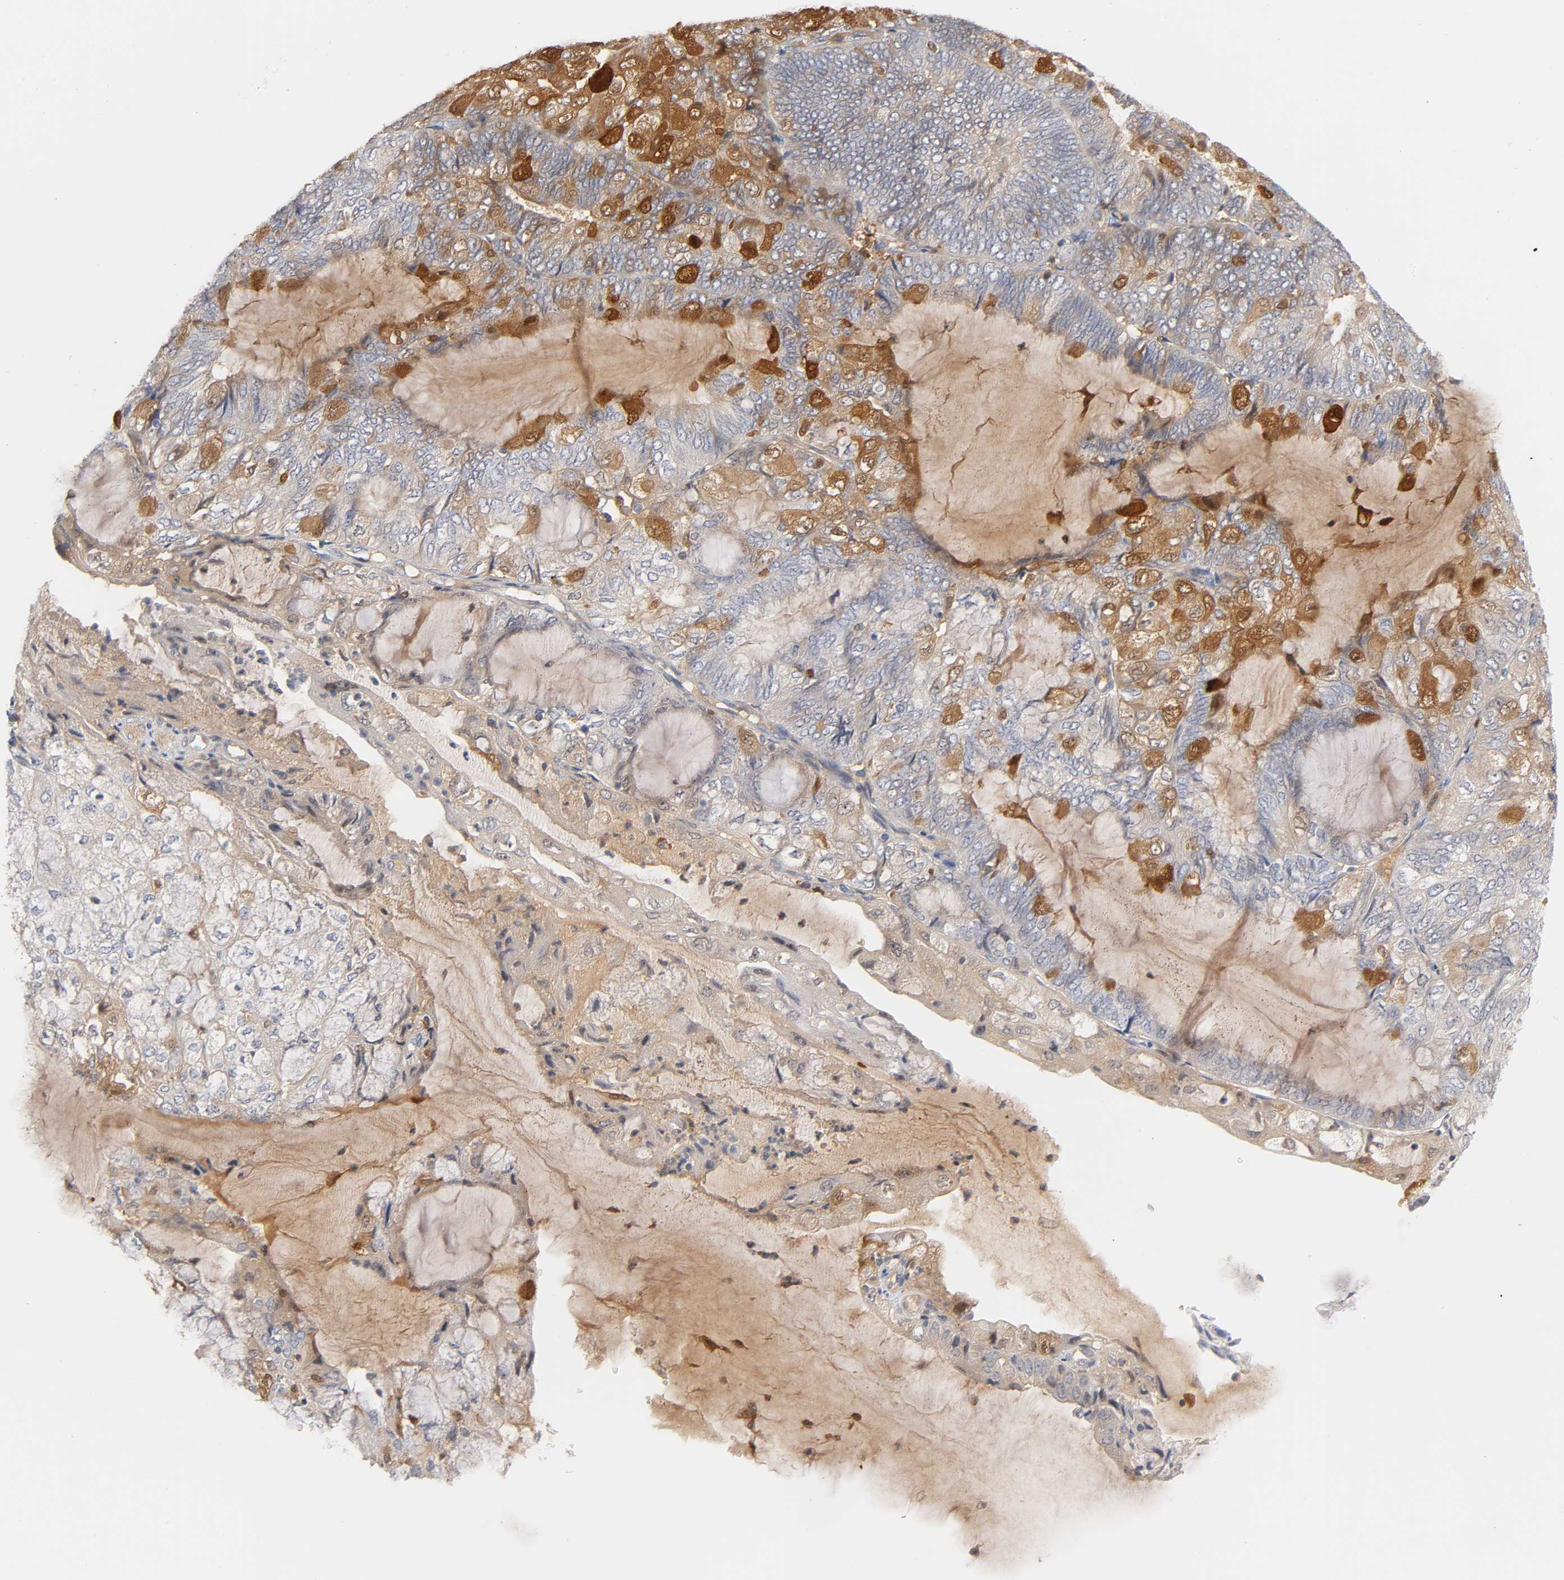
{"staining": {"intensity": "moderate", "quantity": "<25%", "location": "cytoplasmic/membranous,nuclear"}, "tissue": "endometrial cancer", "cell_type": "Tumor cells", "image_type": "cancer", "snomed": [{"axis": "morphology", "description": "Adenocarcinoma, NOS"}, {"axis": "topography", "description": "Endometrium"}], "caption": "An immunohistochemistry (IHC) photomicrograph of neoplastic tissue is shown. Protein staining in brown labels moderate cytoplasmic/membranous and nuclear positivity in endometrial adenocarcinoma within tumor cells.", "gene": "IL18", "patient": {"sex": "female", "age": 81}}